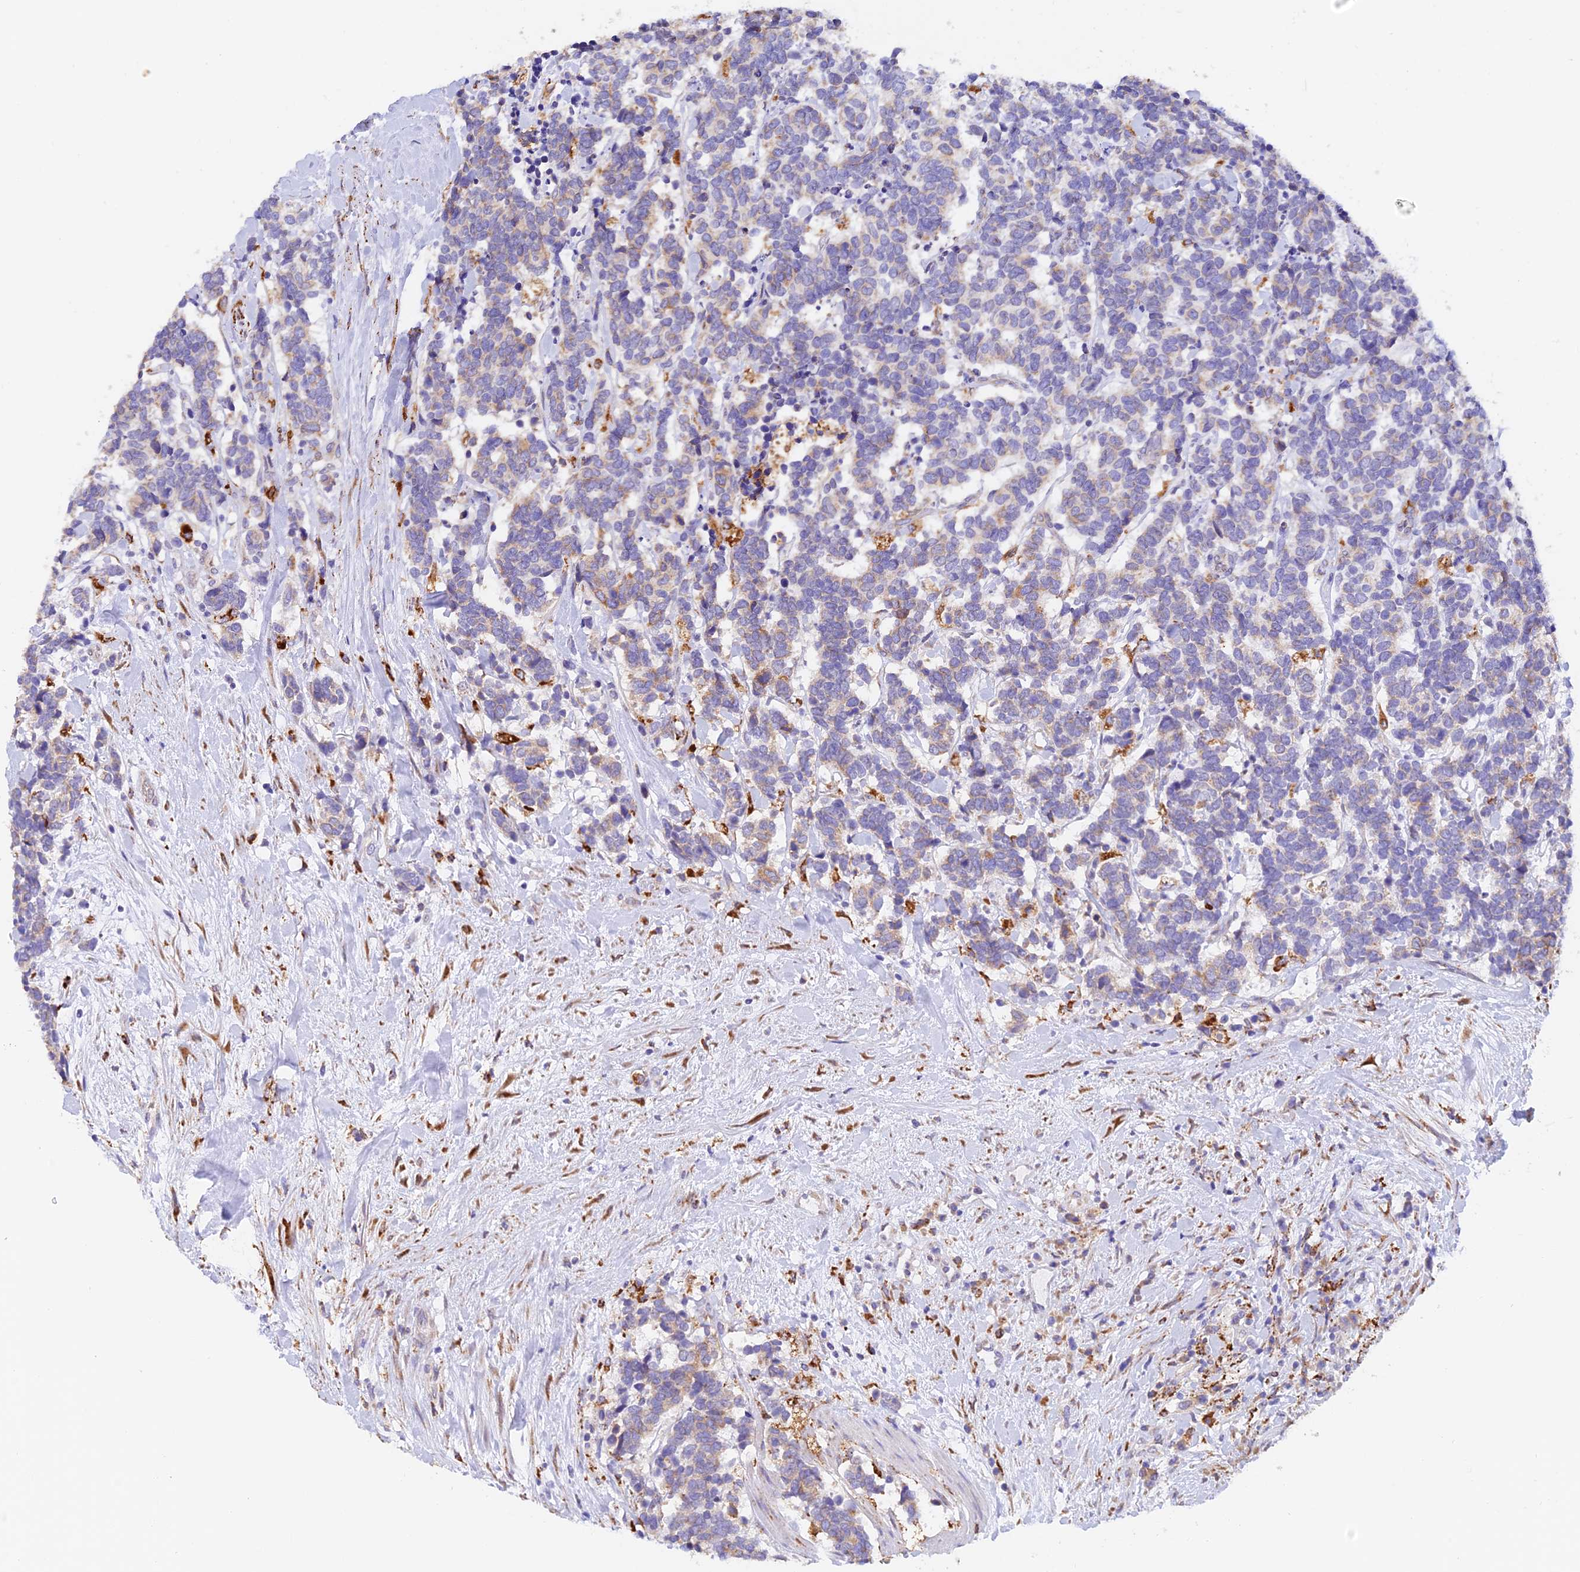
{"staining": {"intensity": "weak", "quantity": "25%-75%", "location": "cytoplasmic/membranous"}, "tissue": "carcinoid", "cell_type": "Tumor cells", "image_type": "cancer", "snomed": [{"axis": "morphology", "description": "Carcinoma, NOS"}, {"axis": "morphology", "description": "Carcinoid, malignant, NOS"}, {"axis": "topography", "description": "Prostate"}], "caption": "Carcinoid tissue demonstrates weak cytoplasmic/membranous expression in about 25%-75% of tumor cells", "gene": "VKORC1", "patient": {"sex": "male", "age": 57}}